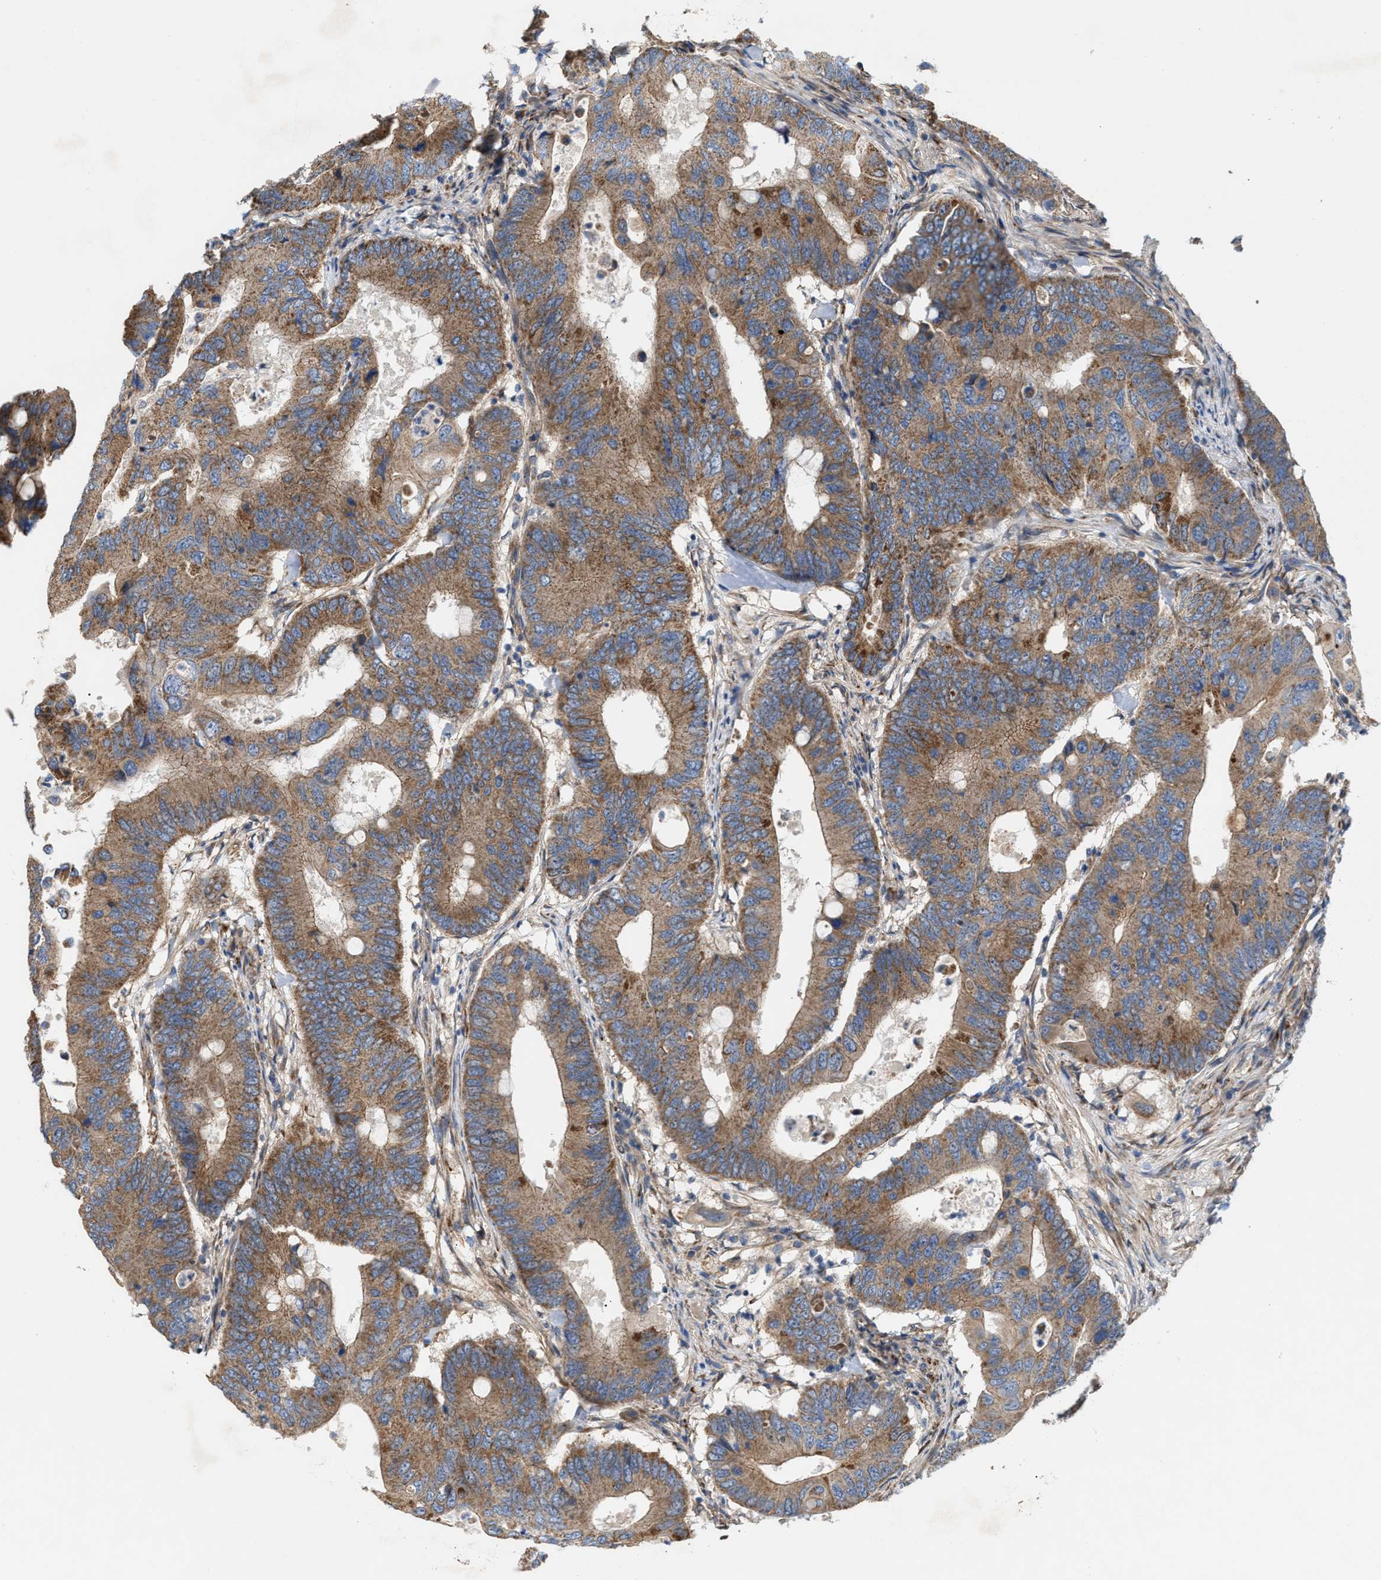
{"staining": {"intensity": "moderate", "quantity": ">75%", "location": "cytoplasmic/membranous"}, "tissue": "colorectal cancer", "cell_type": "Tumor cells", "image_type": "cancer", "snomed": [{"axis": "morphology", "description": "Adenocarcinoma, NOS"}, {"axis": "topography", "description": "Colon"}], "caption": "Colorectal adenocarcinoma tissue displays moderate cytoplasmic/membranous positivity in approximately >75% of tumor cells, visualized by immunohistochemistry.", "gene": "OXSM", "patient": {"sex": "male", "age": 71}}